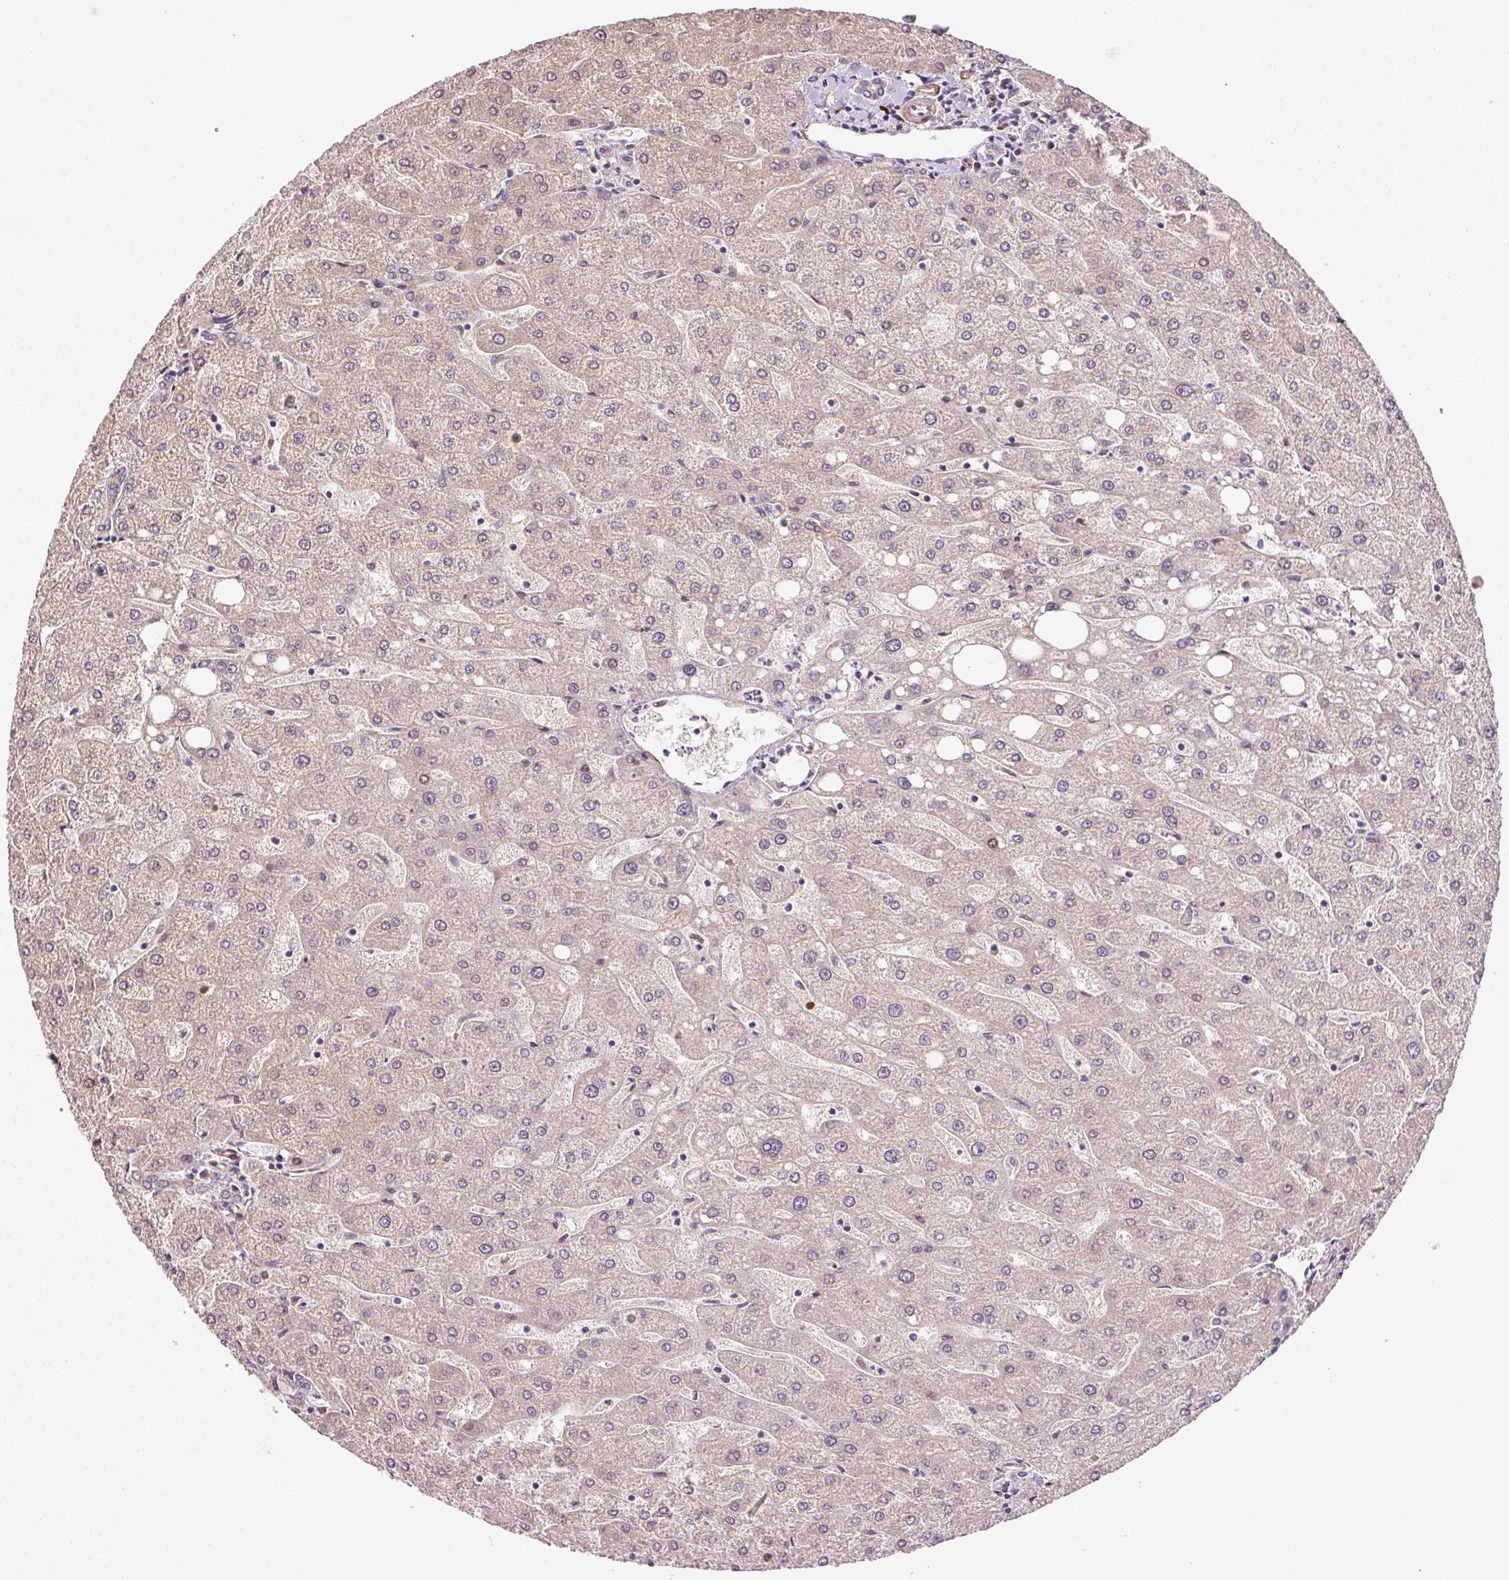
{"staining": {"intensity": "weak", "quantity": "<25%", "location": "cytoplasmic/membranous"}, "tissue": "liver", "cell_type": "Cholangiocytes", "image_type": "normal", "snomed": [{"axis": "morphology", "description": "Normal tissue, NOS"}, {"axis": "topography", "description": "Liver"}], "caption": "The micrograph demonstrates no staining of cholangiocytes in benign liver. (Immunohistochemistry (ihc), brightfield microscopy, high magnification).", "gene": "LIMK2", "patient": {"sex": "male", "age": 67}}